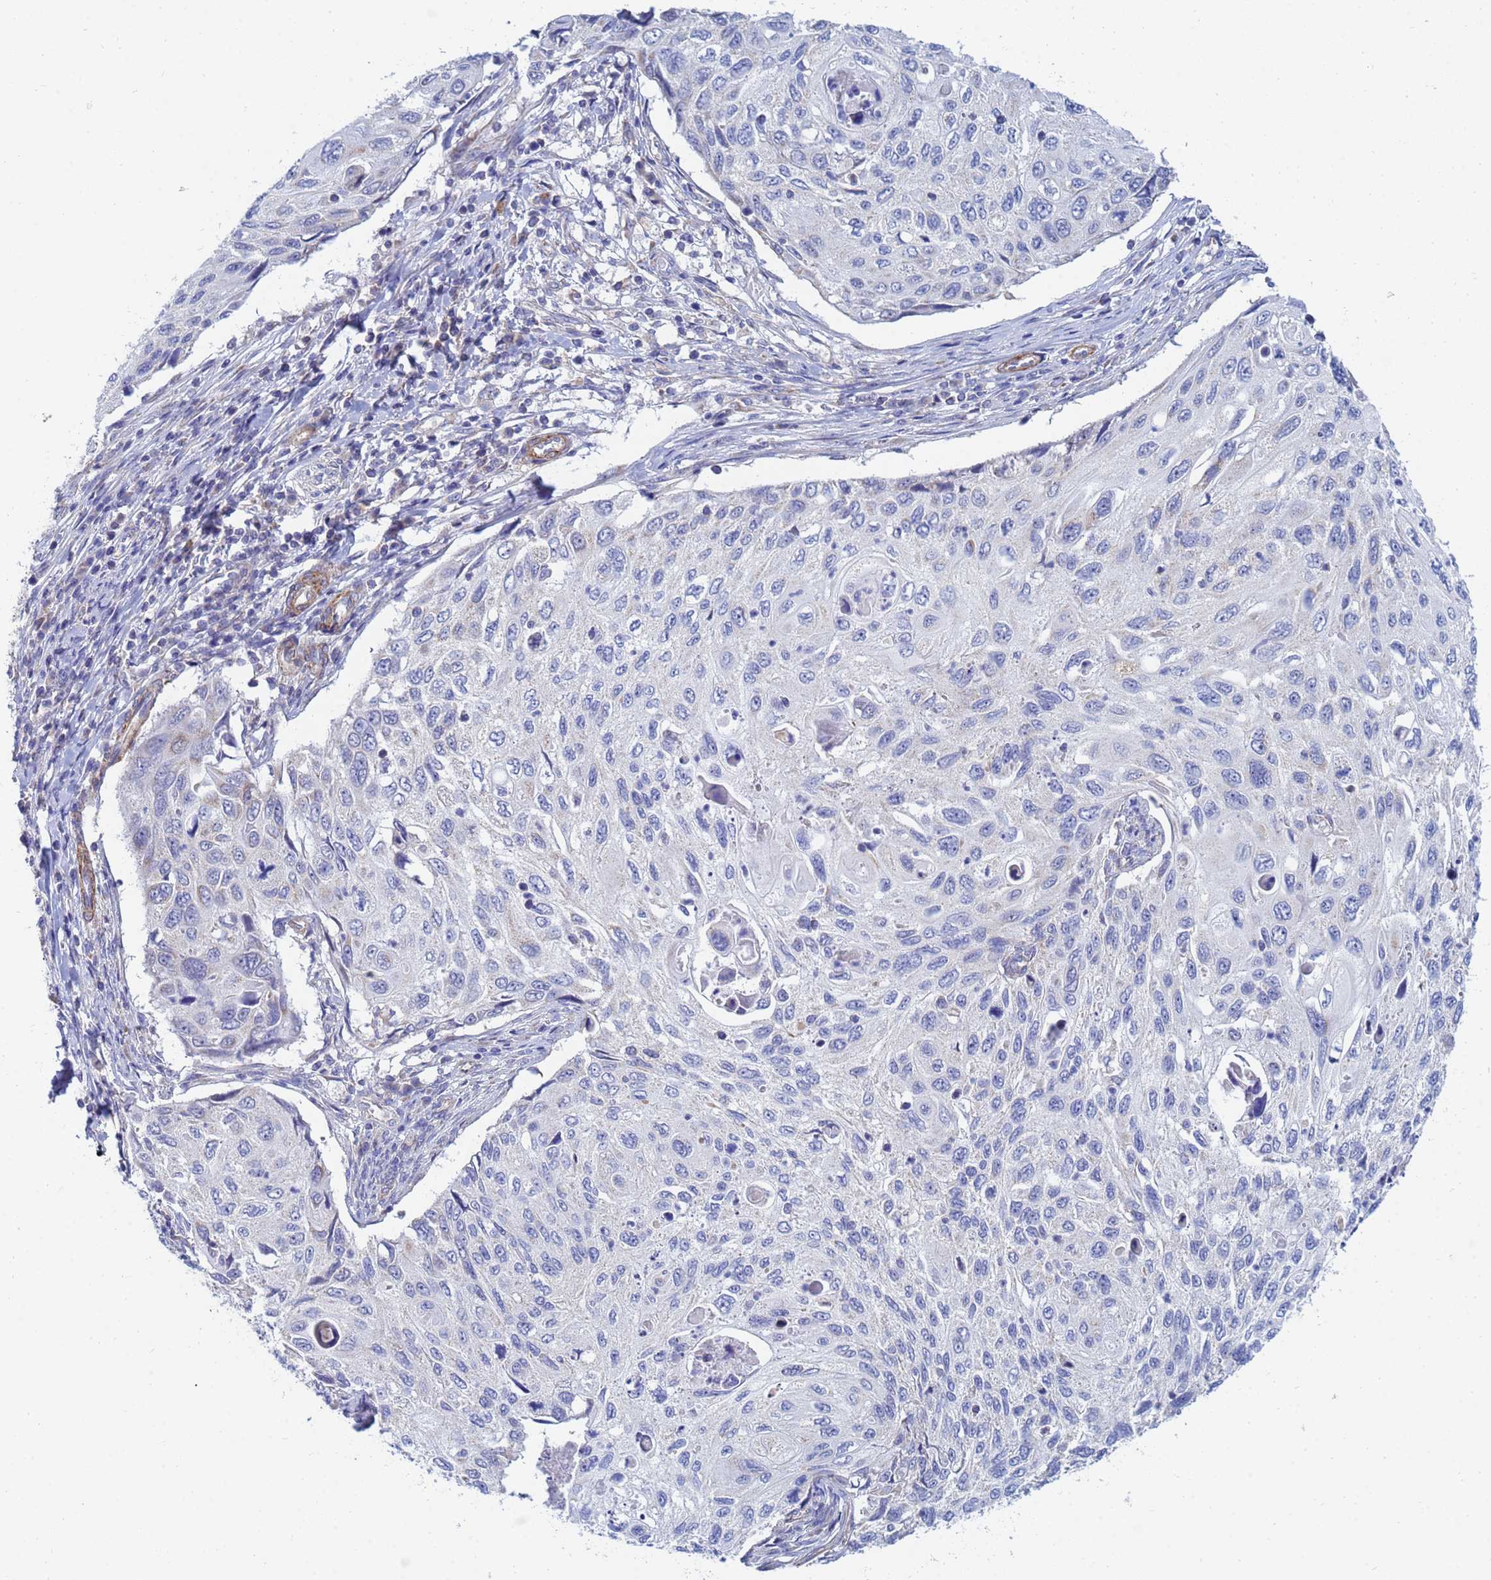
{"staining": {"intensity": "negative", "quantity": "none", "location": "none"}, "tissue": "cervical cancer", "cell_type": "Tumor cells", "image_type": "cancer", "snomed": [{"axis": "morphology", "description": "Squamous cell carcinoma, NOS"}, {"axis": "topography", "description": "Cervix"}], "caption": "Cervical cancer was stained to show a protein in brown. There is no significant expression in tumor cells.", "gene": "SDR39U1", "patient": {"sex": "female", "age": 70}}